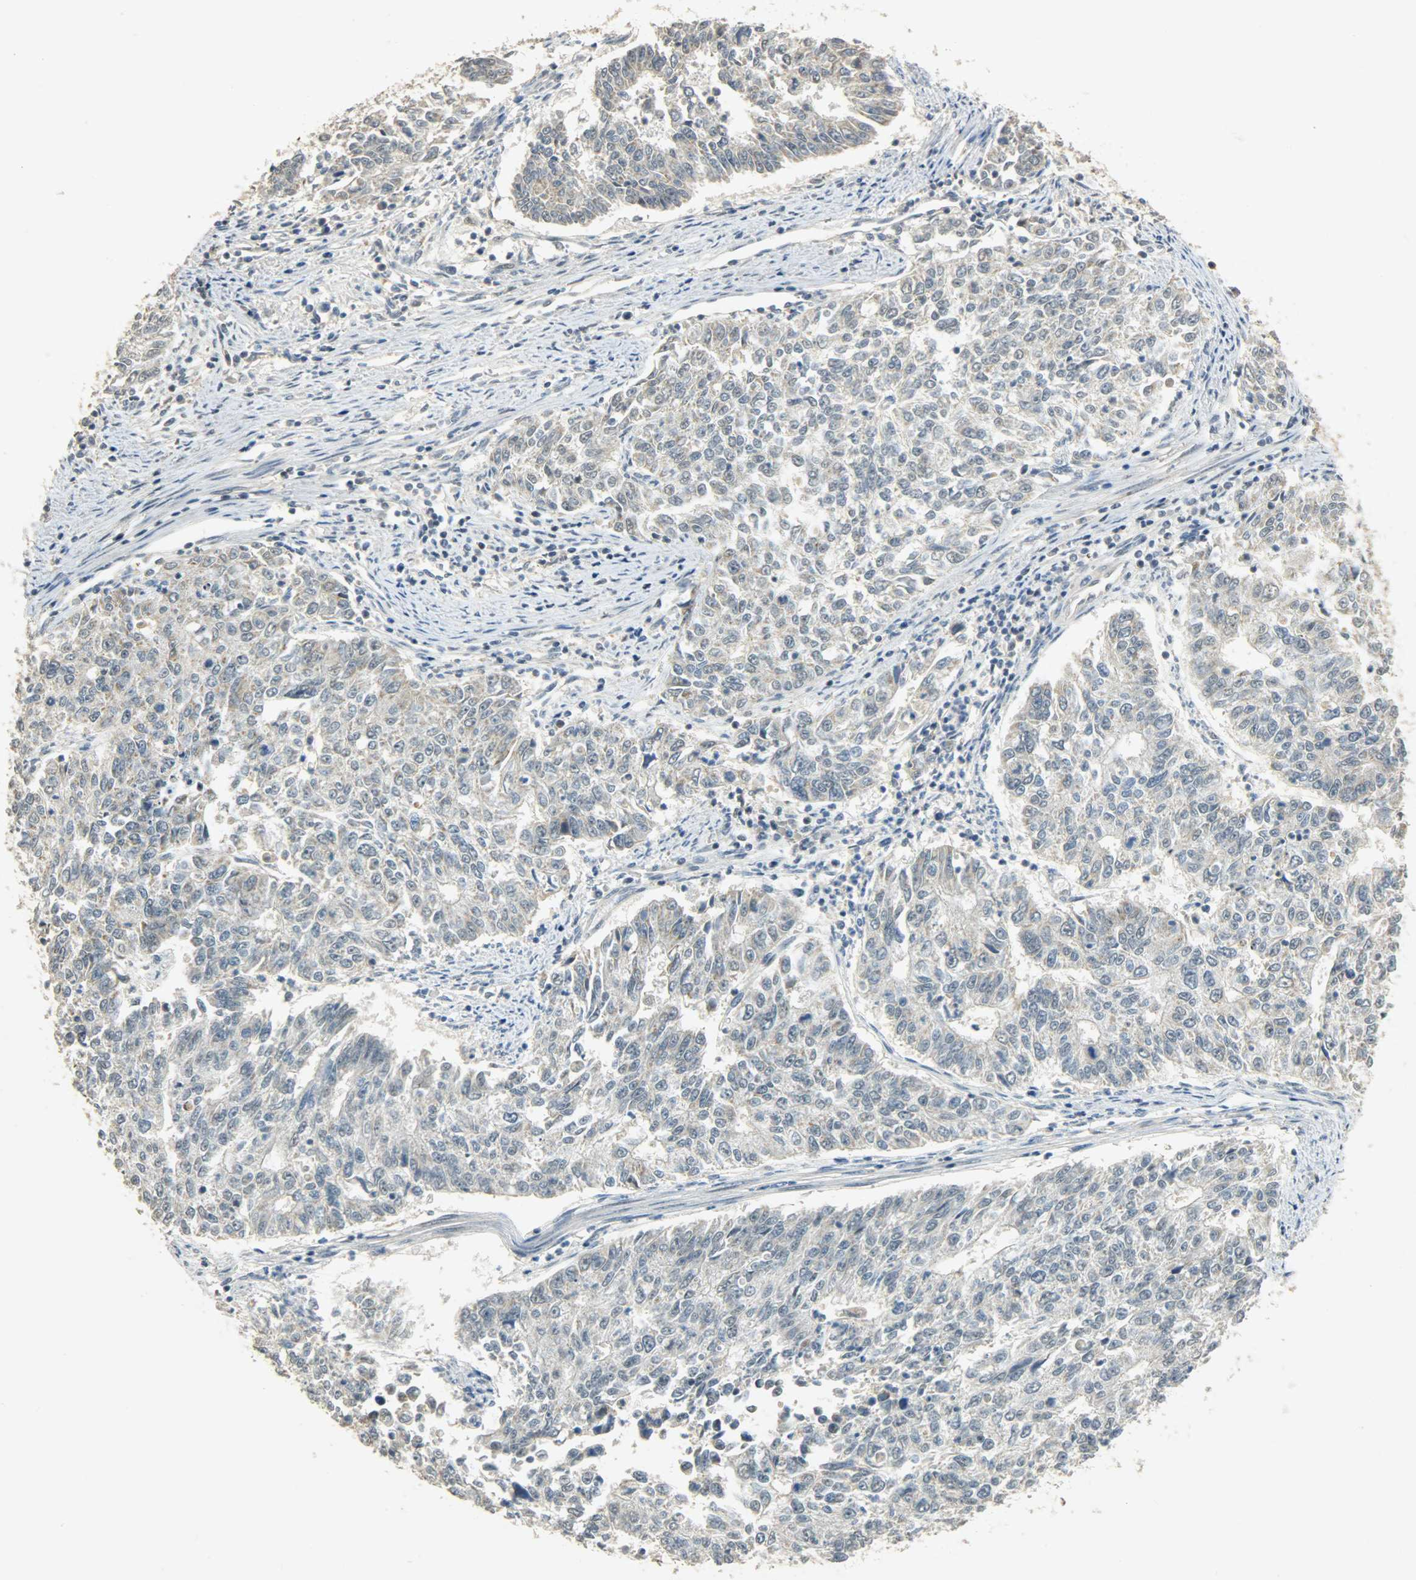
{"staining": {"intensity": "moderate", "quantity": ">75%", "location": "cytoplasmic/membranous"}, "tissue": "endometrial cancer", "cell_type": "Tumor cells", "image_type": "cancer", "snomed": [{"axis": "morphology", "description": "Adenocarcinoma, NOS"}, {"axis": "topography", "description": "Endometrium"}], "caption": "Immunohistochemistry (IHC) staining of endometrial cancer (adenocarcinoma), which shows medium levels of moderate cytoplasmic/membranous positivity in about >75% of tumor cells indicating moderate cytoplasmic/membranous protein expression. The staining was performed using DAB (3,3'-diaminobenzidine) (brown) for protein detection and nuclei were counterstained in hematoxylin (blue).", "gene": "HDHD5", "patient": {"sex": "female", "age": 42}}